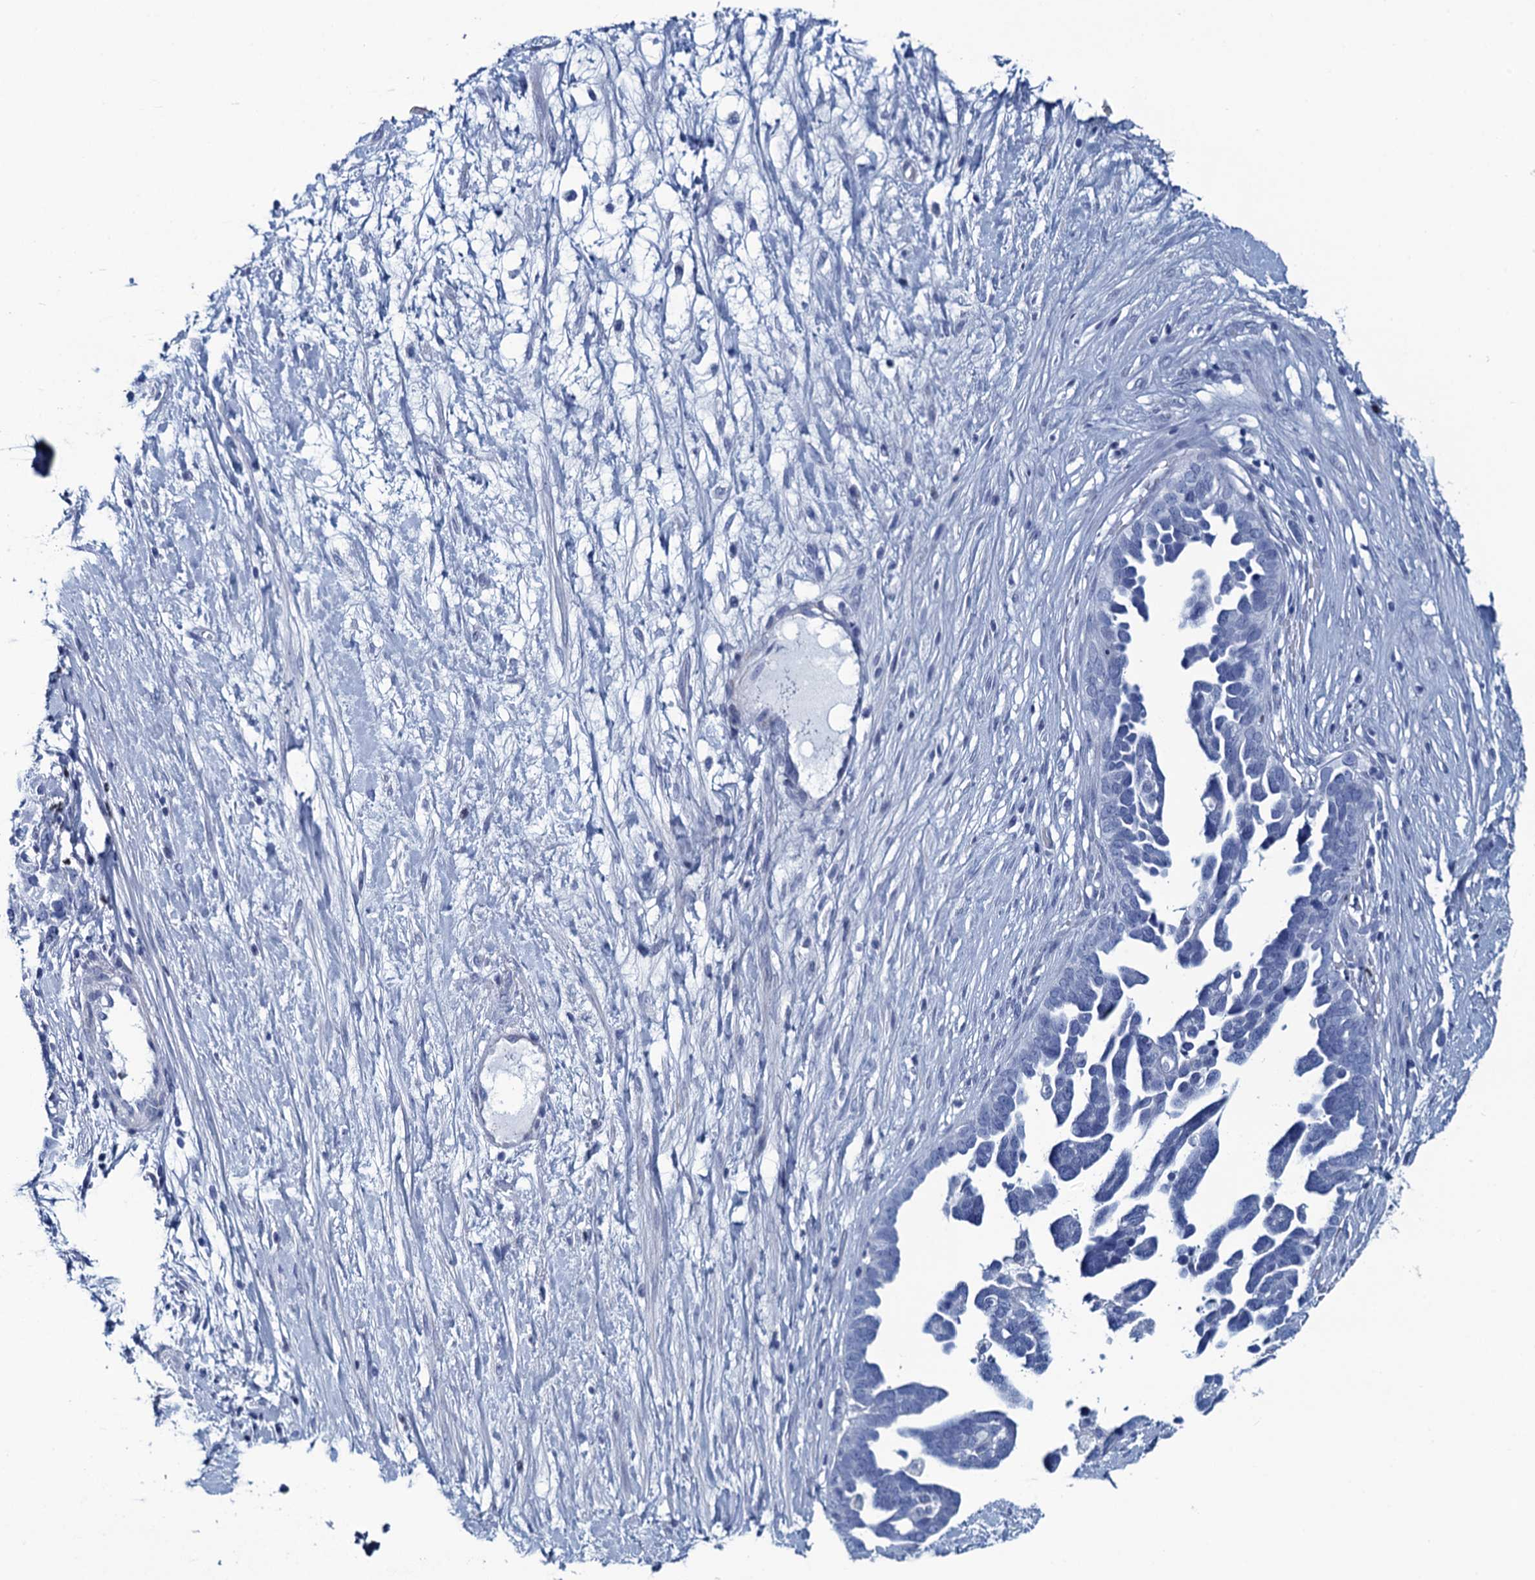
{"staining": {"intensity": "negative", "quantity": "none", "location": "none"}, "tissue": "ovarian cancer", "cell_type": "Tumor cells", "image_type": "cancer", "snomed": [{"axis": "morphology", "description": "Cystadenocarcinoma, serous, NOS"}, {"axis": "topography", "description": "Ovary"}], "caption": "IHC histopathology image of human serous cystadenocarcinoma (ovarian) stained for a protein (brown), which reveals no positivity in tumor cells. (Brightfield microscopy of DAB (3,3'-diaminobenzidine) IHC at high magnification).", "gene": "RHCG", "patient": {"sex": "female", "age": 54}}